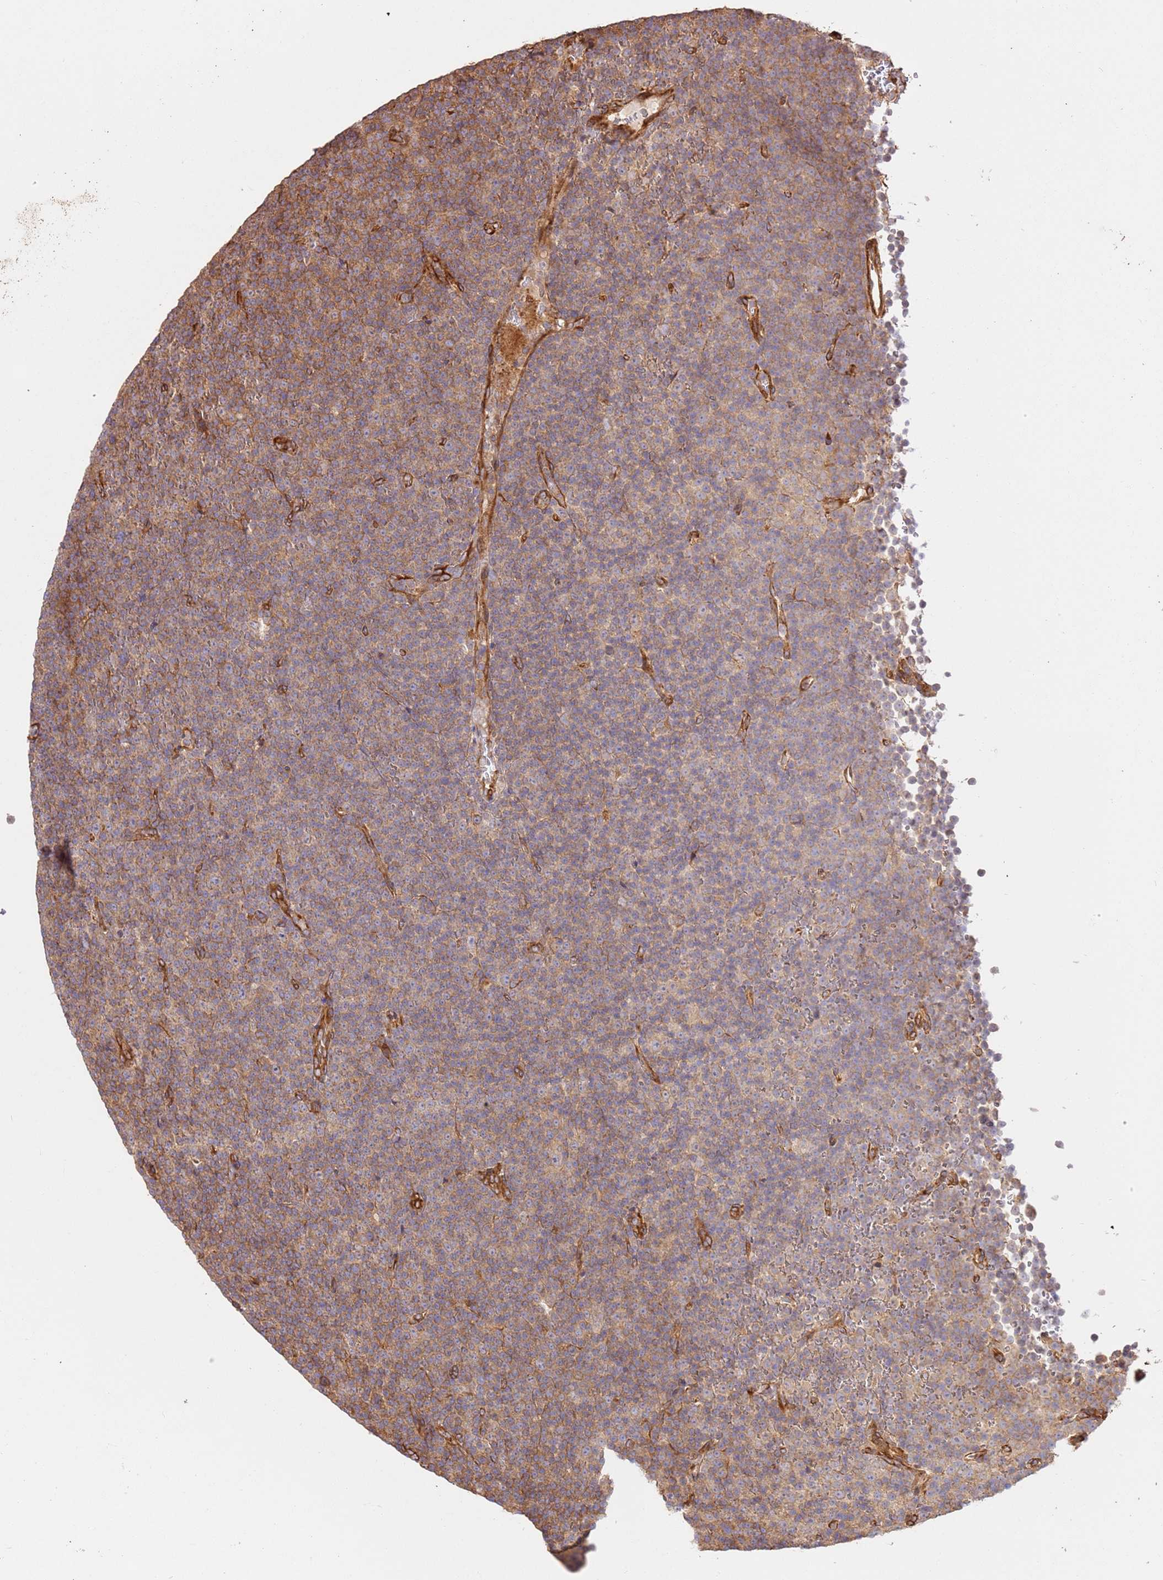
{"staining": {"intensity": "moderate", "quantity": ">75%", "location": "cytoplasmic/membranous"}, "tissue": "lymphoma", "cell_type": "Tumor cells", "image_type": "cancer", "snomed": [{"axis": "morphology", "description": "Malignant lymphoma, non-Hodgkin's type, Low grade"}, {"axis": "topography", "description": "Lymph node"}], "caption": "A histopathology image of lymphoma stained for a protein displays moderate cytoplasmic/membranous brown staining in tumor cells.", "gene": "ZBTB39", "patient": {"sex": "female", "age": 67}}